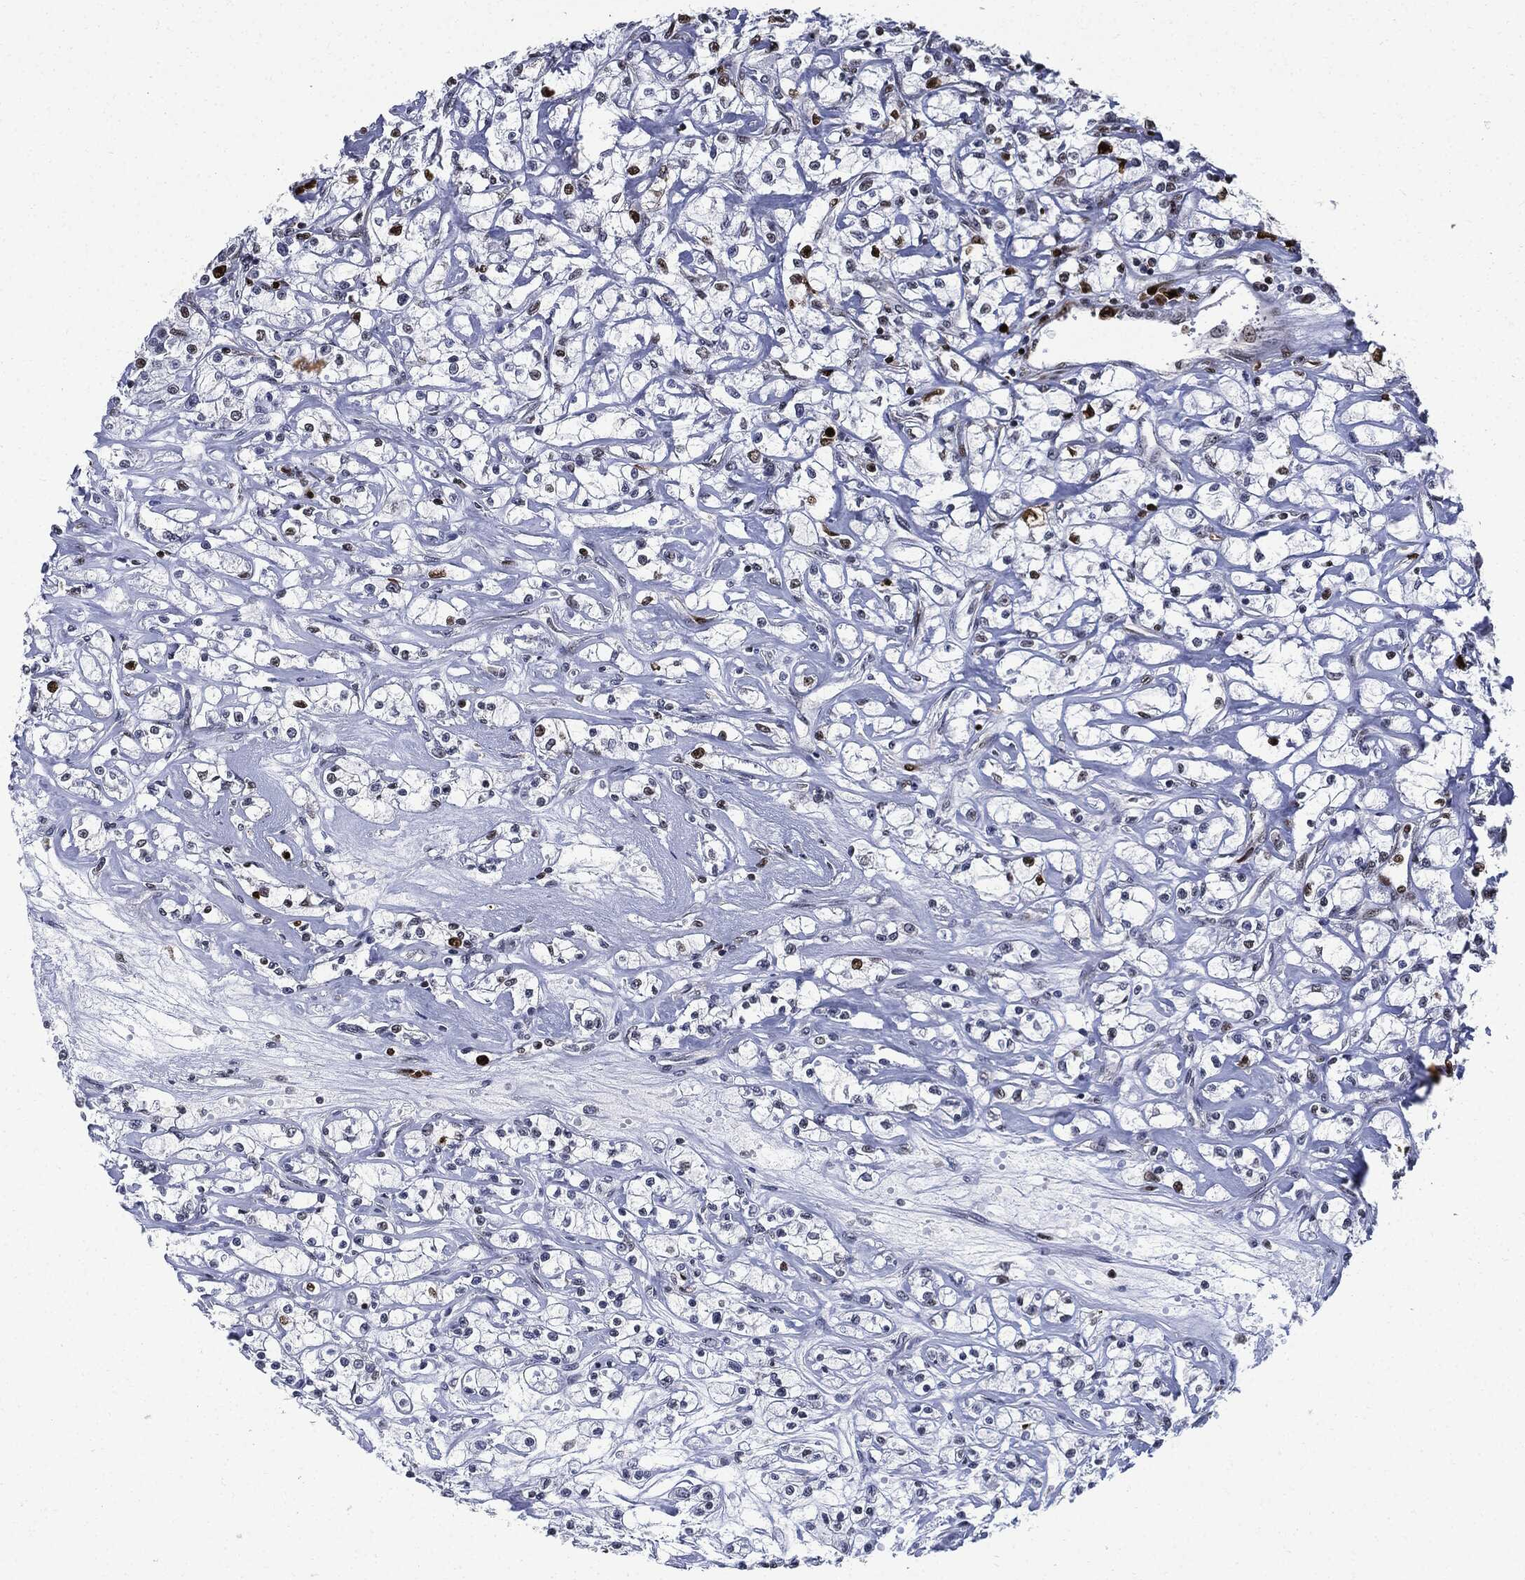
{"staining": {"intensity": "strong", "quantity": "<25%", "location": "nuclear"}, "tissue": "renal cancer", "cell_type": "Tumor cells", "image_type": "cancer", "snomed": [{"axis": "morphology", "description": "Adenocarcinoma, NOS"}, {"axis": "topography", "description": "Kidney"}], "caption": "Immunohistochemistry (IHC) micrograph of neoplastic tissue: adenocarcinoma (renal) stained using immunohistochemistry (IHC) demonstrates medium levels of strong protein expression localized specifically in the nuclear of tumor cells, appearing as a nuclear brown color.", "gene": "PCNA", "patient": {"sex": "female", "age": 59}}